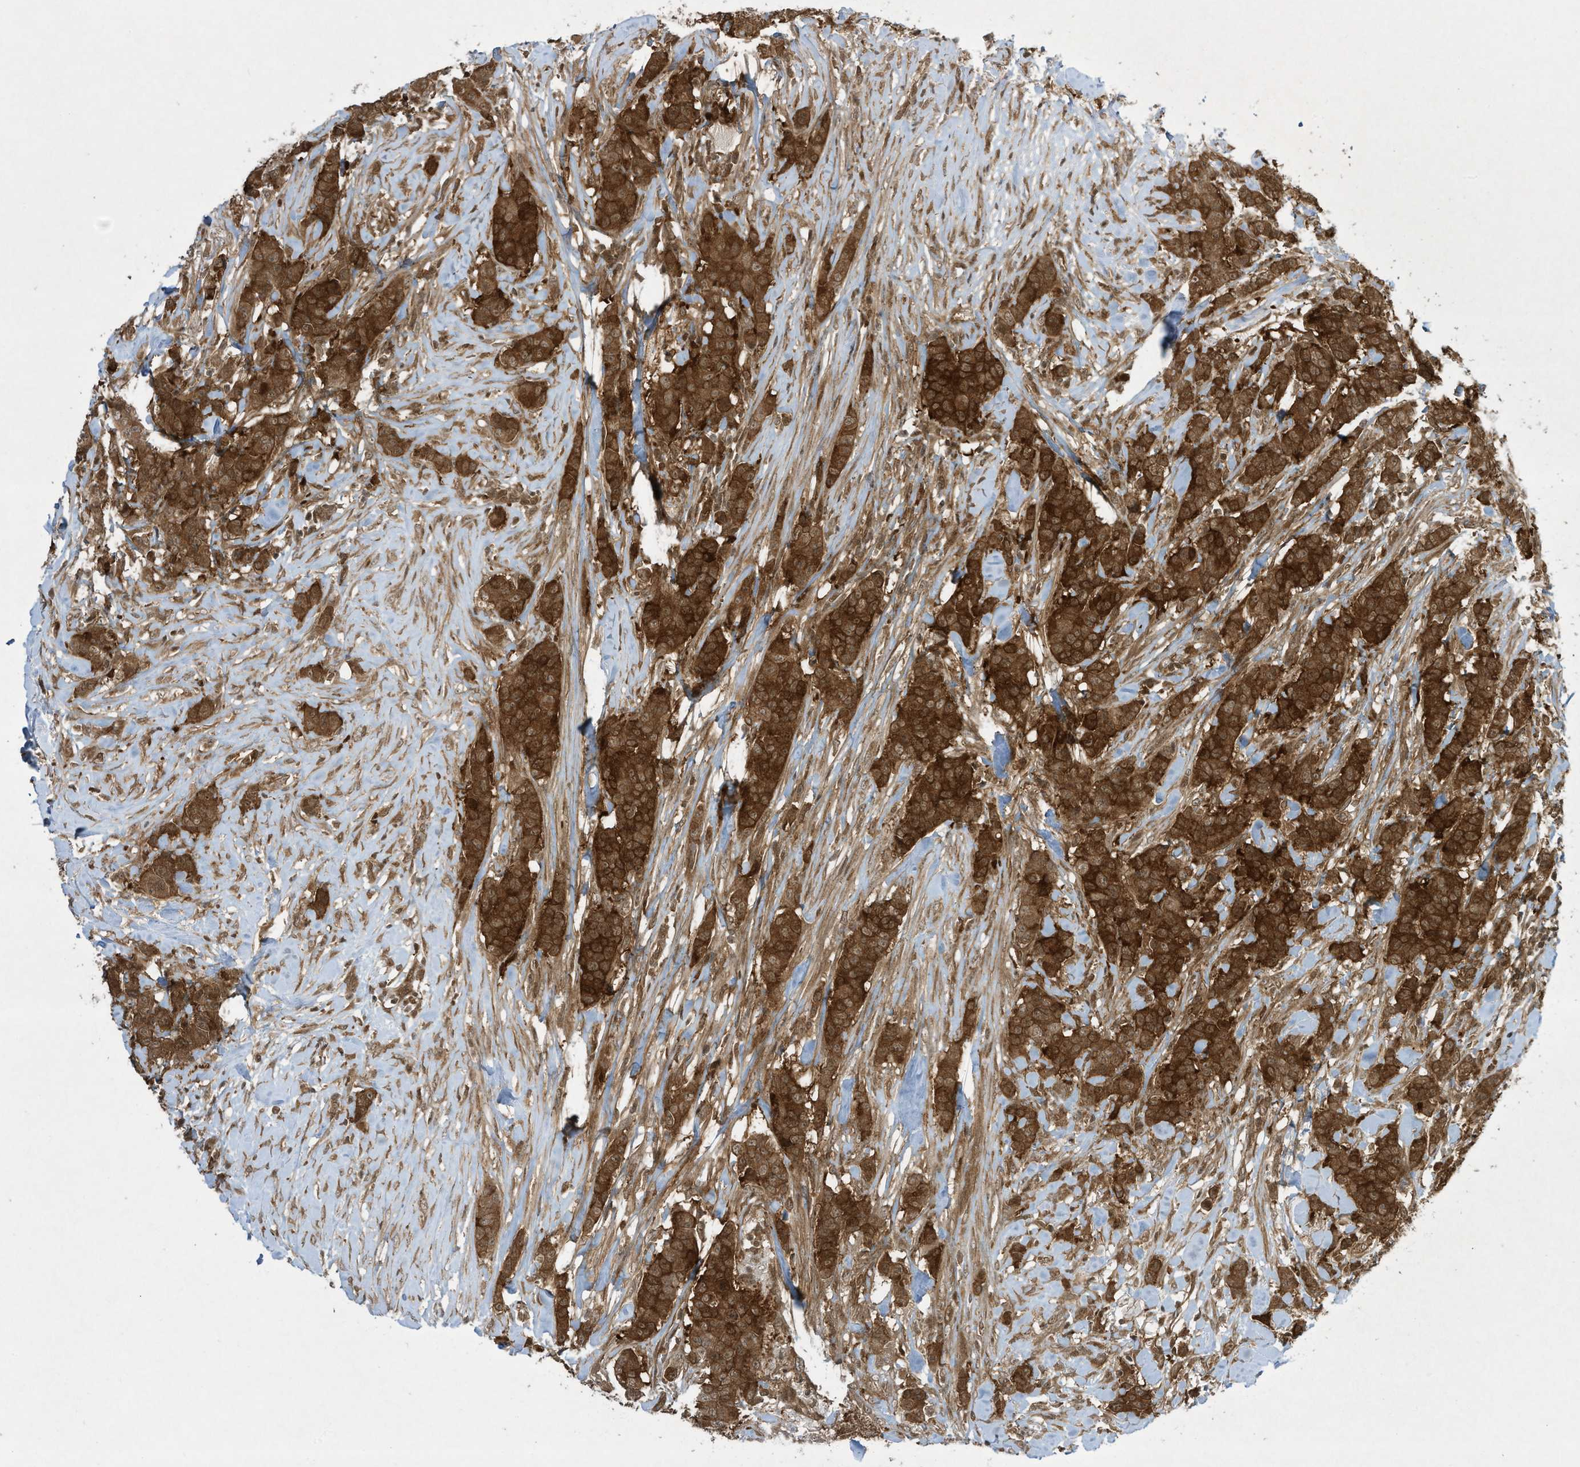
{"staining": {"intensity": "strong", "quantity": ">75%", "location": "cytoplasmic/membranous"}, "tissue": "breast cancer", "cell_type": "Tumor cells", "image_type": "cancer", "snomed": [{"axis": "morphology", "description": "Duct carcinoma"}, {"axis": "topography", "description": "Breast"}], "caption": "Protein expression analysis of breast cancer (intraductal carcinoma) shows strong cytoplasmic/membranous positivity in about >75% of tumor cells. (brown staining indicates protein expression, while blue staining denotes nuclei).", "gene": "CERT1", "patient": {"sex": "female", "age": 40}}